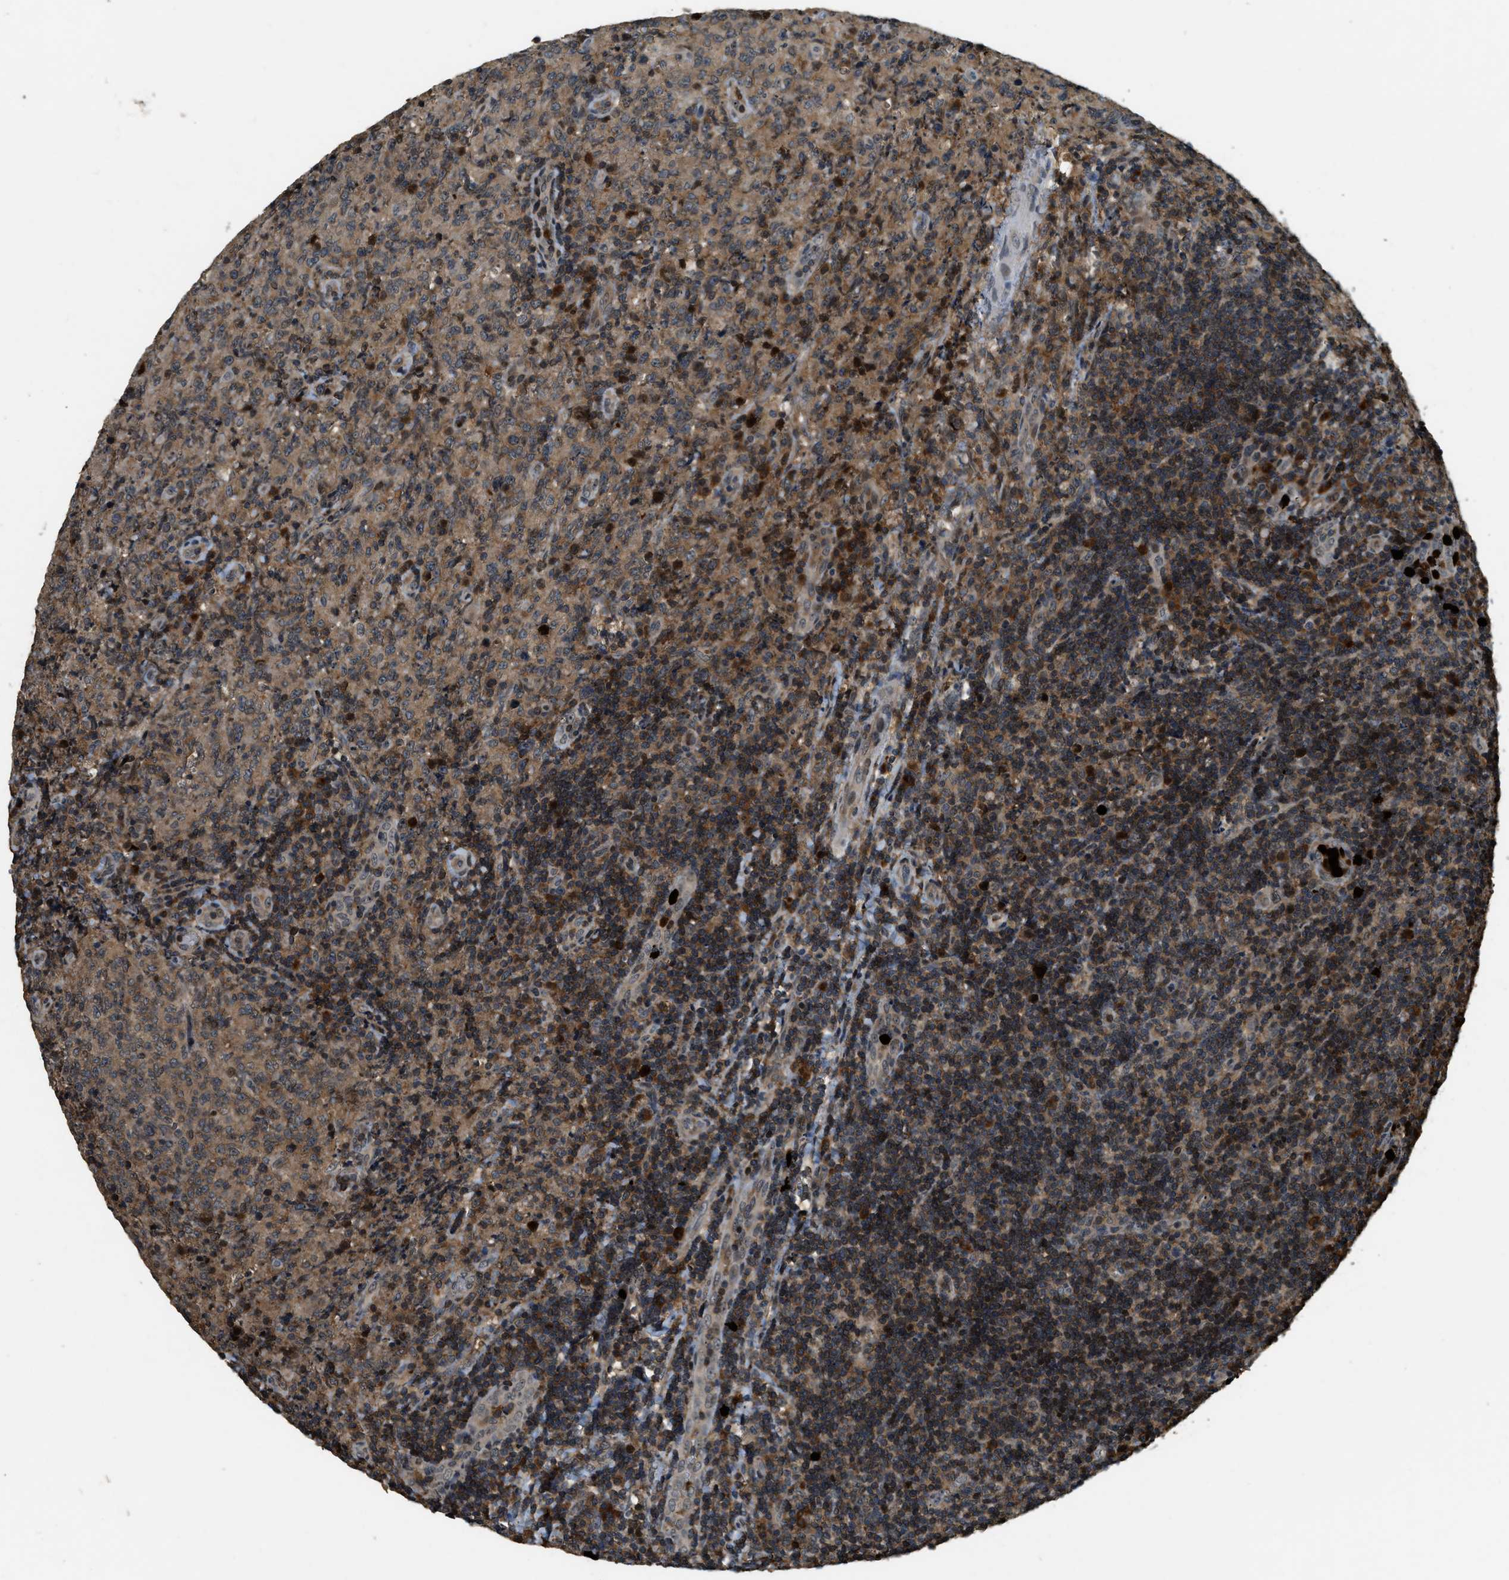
{"staining": {"intensity": "moderate", "quantity": ">75%", "location": "cytoplasmic/membranous"}, "tissue": "lymphoma", "cell_type": "Tumor cells", "image_type": "cancer", "snomed": [{"axis": "morphology", "description": "Malignant lymphoma, non-Hodgkin's type, High grade"}, {"axis": "topography", "description": "Tonsil"}], "caption": "An image of human lymphoma stained for a protein shows moderate cytoplasmic/membranous brown staining in tumor cells. (brown staining indicates protein expression, while blue staining denotes nuclei).", "gene": "RNF141", "patient": {"sex": "female", "age": 36}}